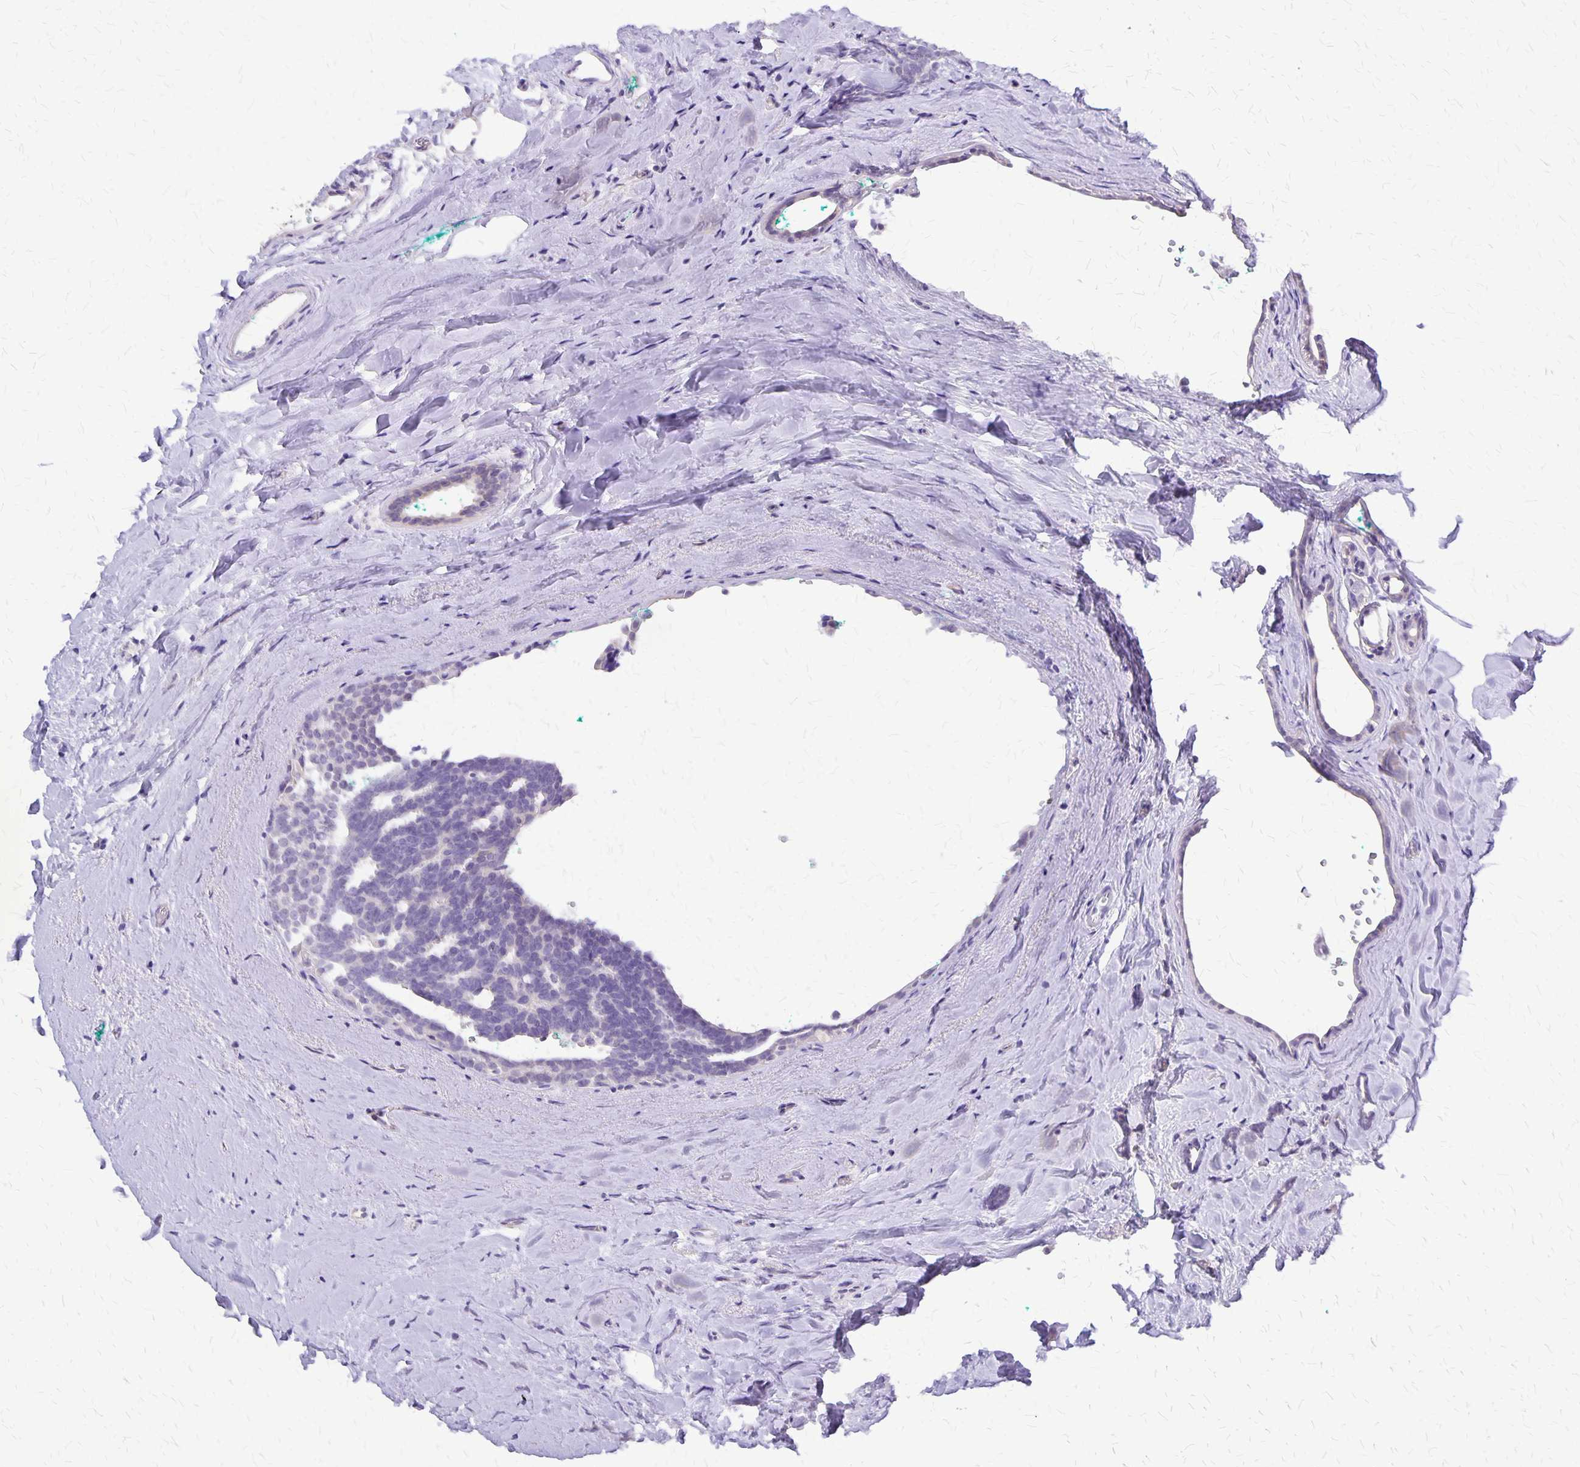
{"staining": {"intensity": "negative", "quantity": "none", "location": "none"}, "tissue": "breast cancer", "cell_type": "Tumor cells", "image_type": "cancer", "snomed": [{"axis": "morphology", "description": "Intraductal carcinoma, in situ"}, {"axis": "morphology", "description": "Duct carcinoma"}, {"axis": "morphology", "description": "Lobular carcinoma, in situ"}, {"axis": "topography", "description": "Breast"}], "caption": "Protein analysis of breast cancer exhibits no significant expression in tumor cells.", "gene": "SI", "patient": {"sex": "female", "age": 44}}